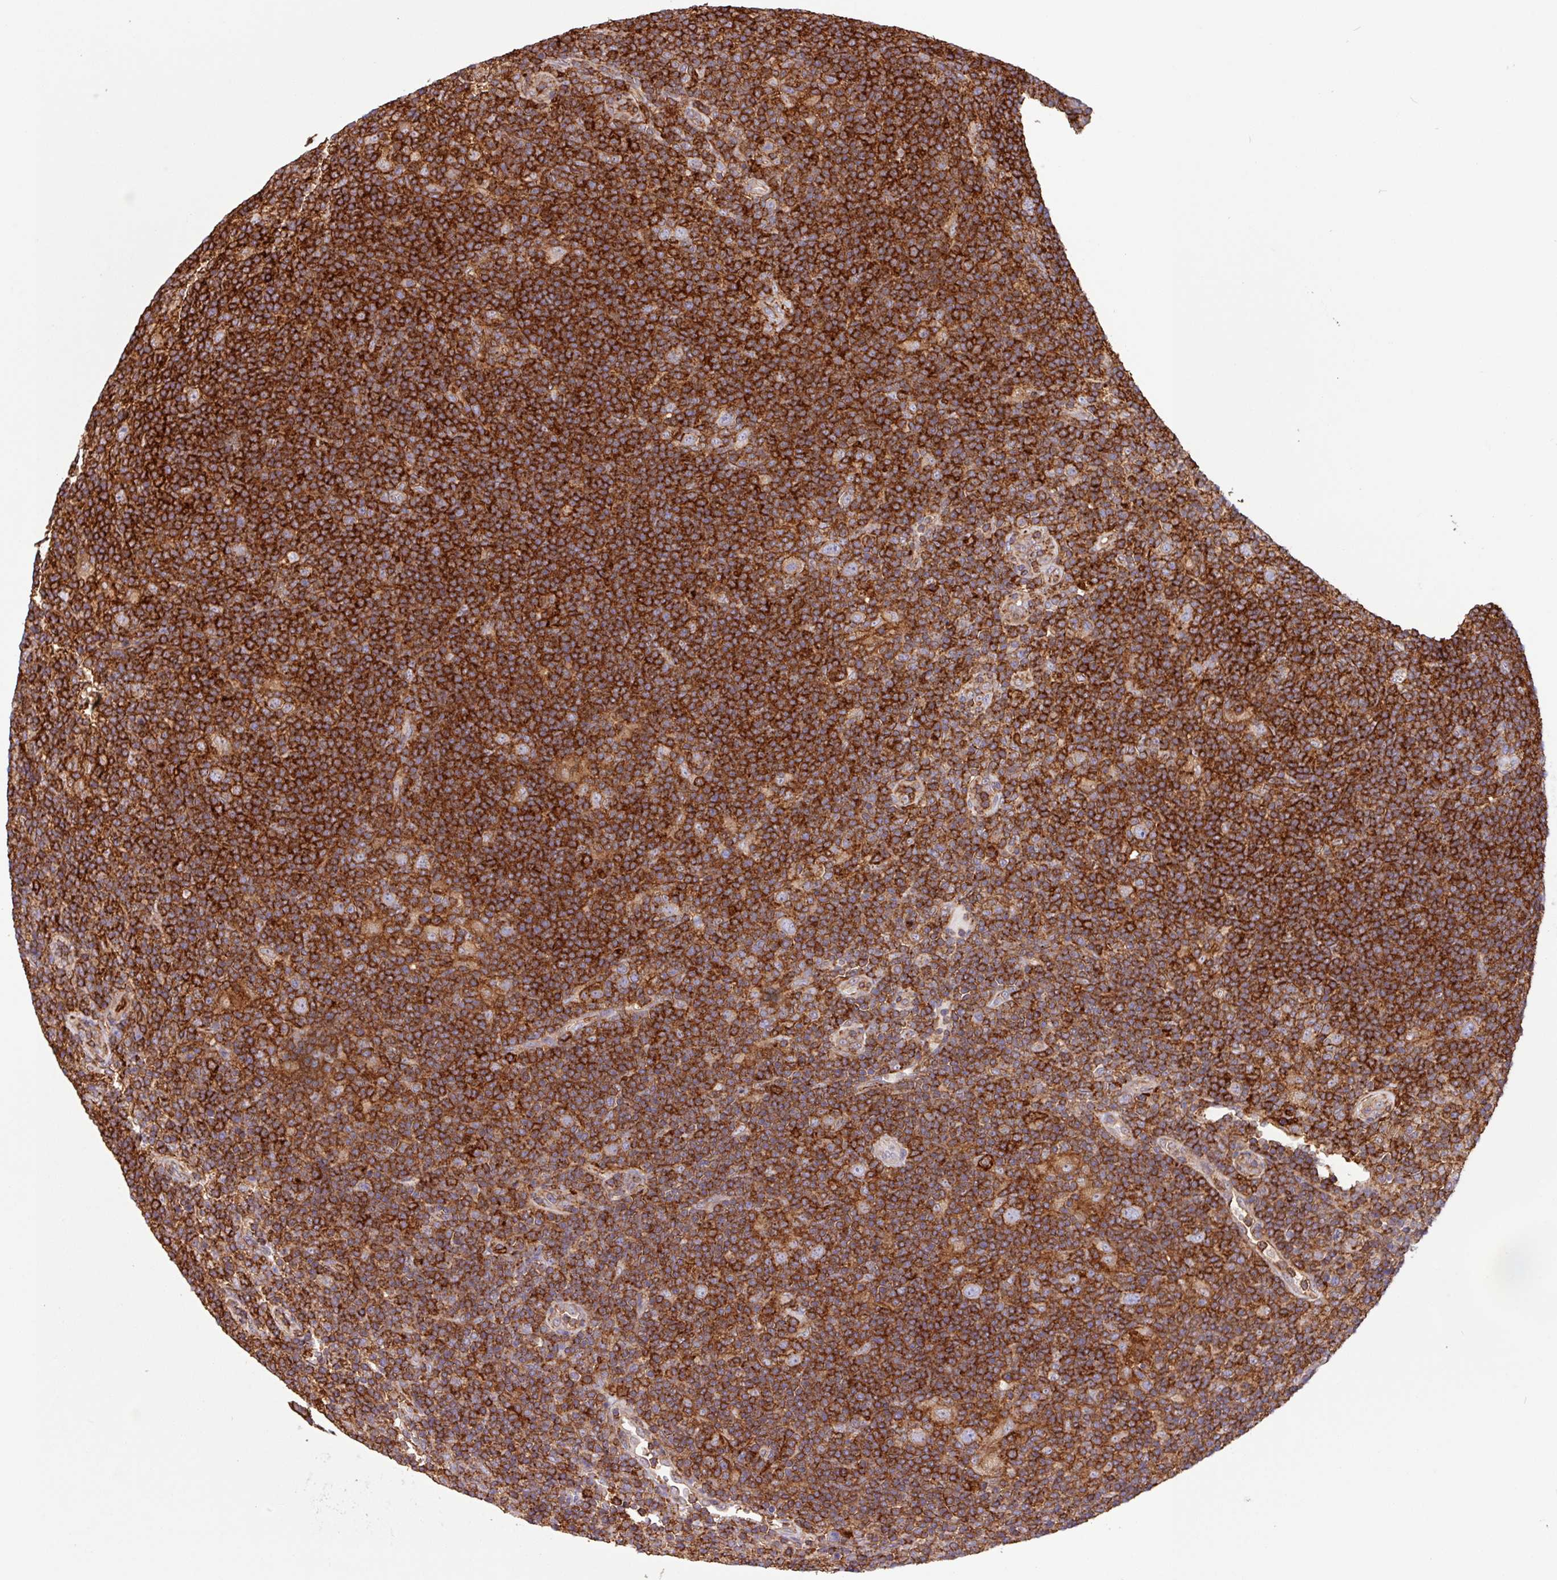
{"staining": {"intensity": "negative", "quantity": "none", "location": "none"}, "tissue": "lymphoma", "cell_type": "Tumor cells", "image_type": "cancer", "snomed": [{"axis": "morphology", "description": "Hodgkin's disease, NOS"}, {"axis": "topography", "description": "Lymph node"}], "caption": "Immunohistochemistry of human Hodgkin's disease exhibits no expression in tumor cells.", "gene": "PPP1R18", "patient": {"sex": "female", "age": 57}}